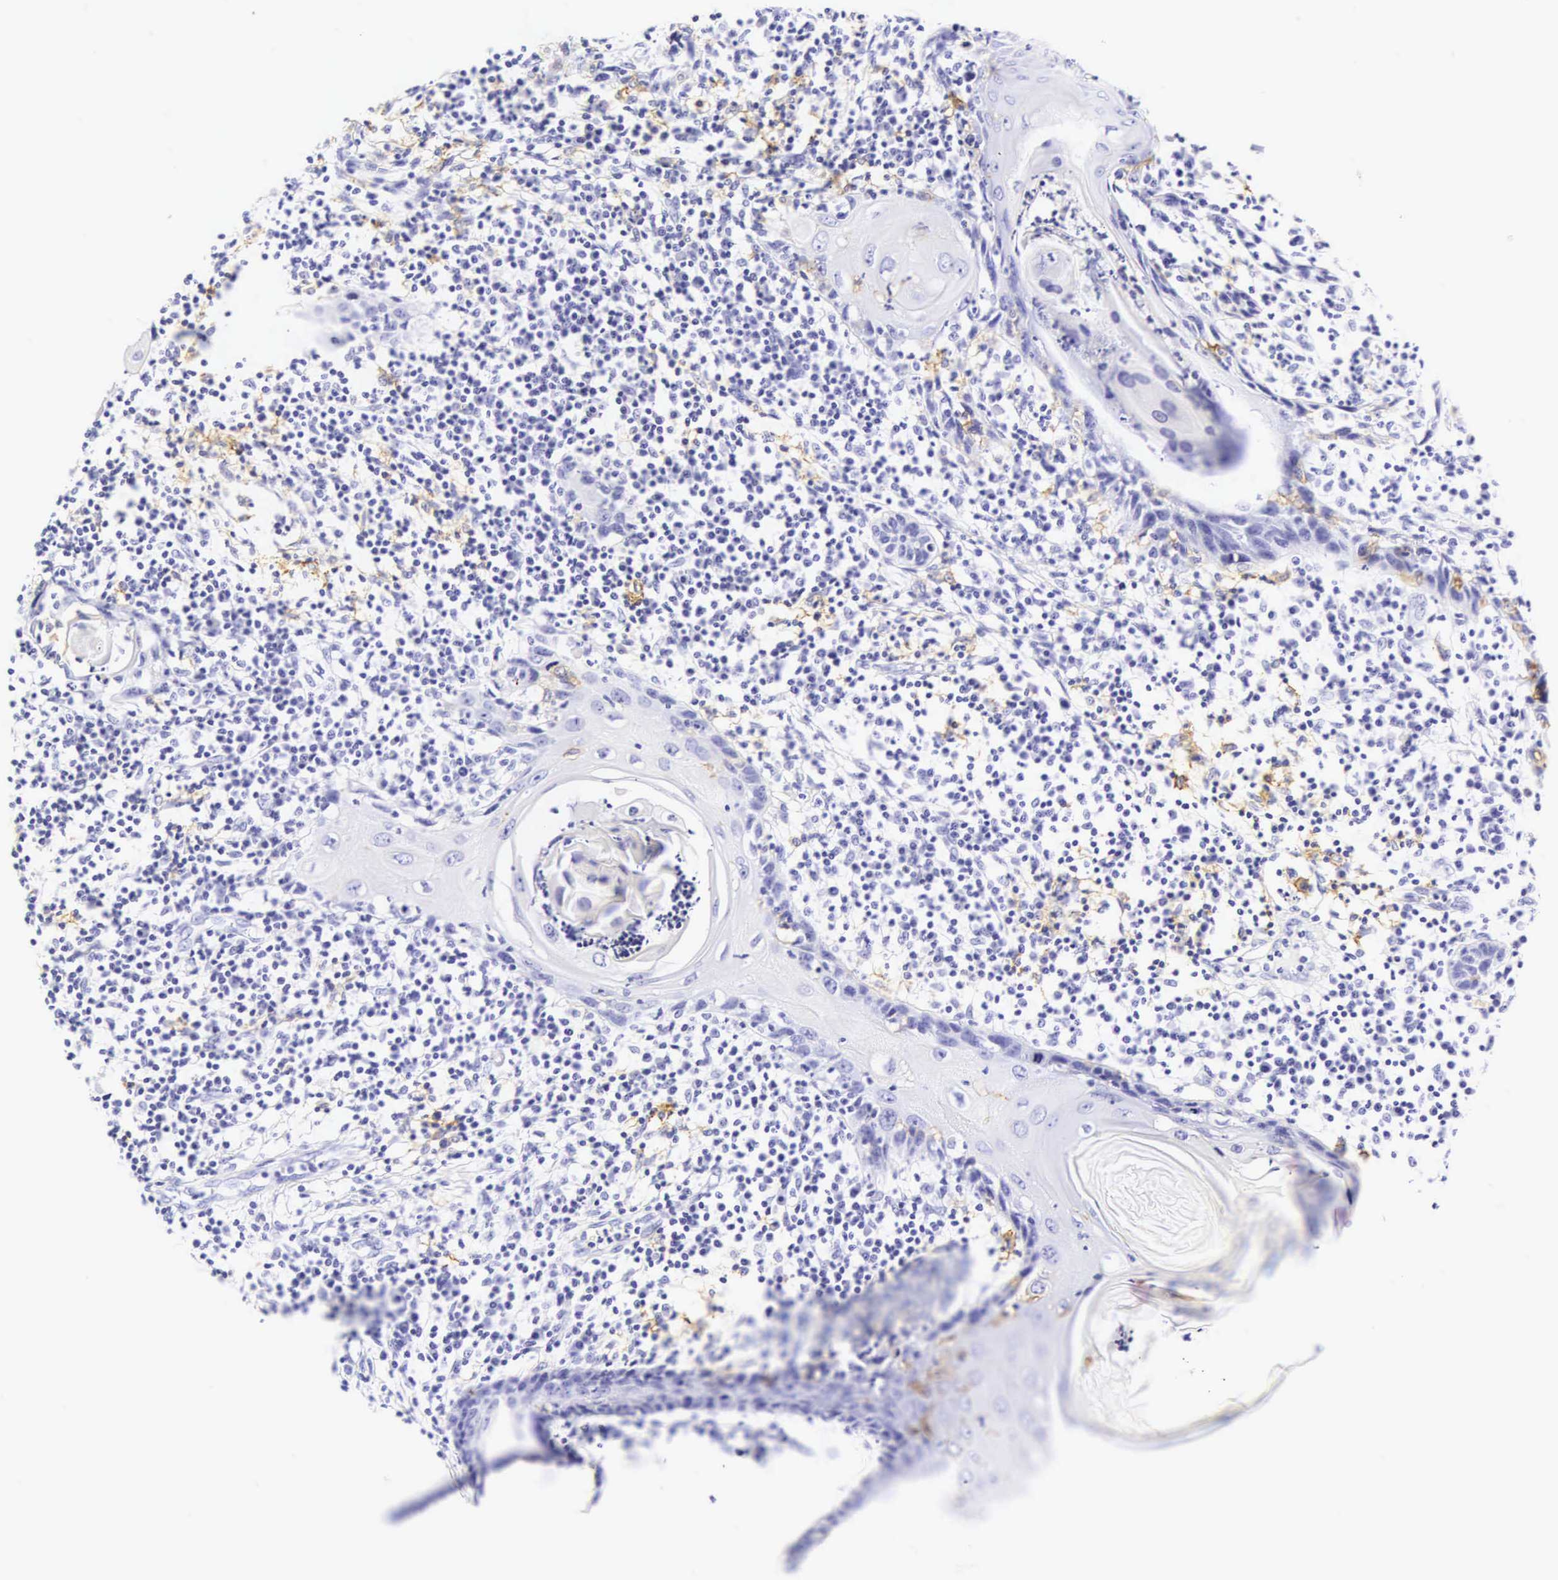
{"staining": {"intensity": "negative", "quantity": "none", "location": "none"}, "tissue": "skin cancer", "cell_type": "Tumor cells", "image_type": "cancer", "snomed": [{"axis": "morphology", "description": "Squamous cell carcinoma, NOS"}, {"axis": "topography", "description": "Skin"}], "caption": "The micrograph shows no staining of tumor cells in skin cancer (squamous cell carcinoma).", "gene": "CD1A", "patient": {"sex": "female", "age": 74}}